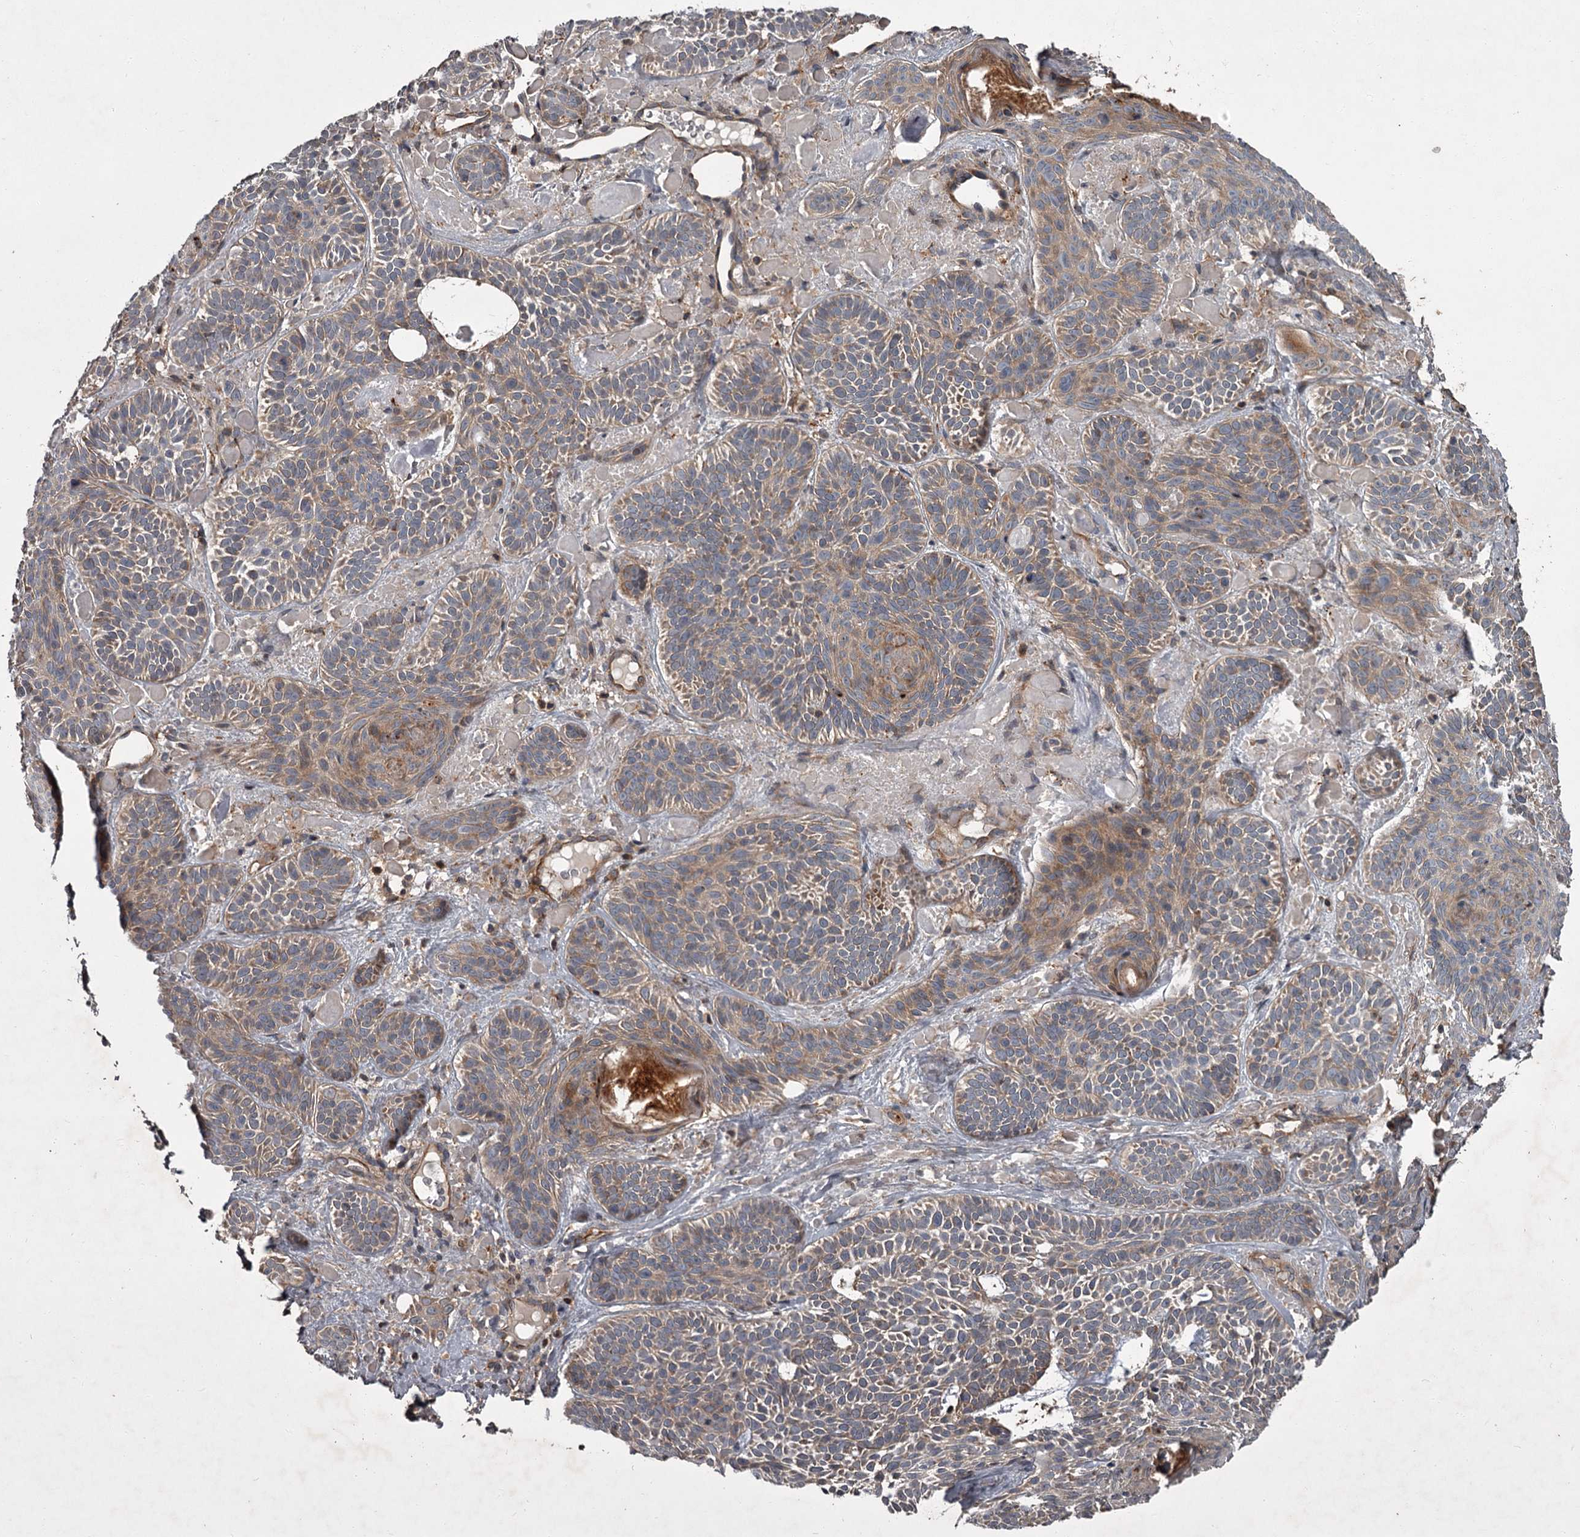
{"staining": {"intensity": "weak", "quantity": ">75%", "location": "cytoplasmic/membranous"}, "tissue": "skin cancer", "cell_type": "Tumor cells", "image_type": "cancer", "snomed": [{"axis": "morphology", "description": "Basal cell carcinoma"}, {"axis": "topography", "description": "Skin"}], "caption": "Immunohistochemistry (DAB) staining of human skin cancer (basal cell carcinoma) exhibits weak cytoplasmic/membranous protein staining in approximately >75% of tumor cells. Using DAB (3,3'-diaminobenzidine) (brown) and hematoxylin (blue) stains, captured at high magnification using brightfield microscopy.", "gene": "UNC93B1", "patient": {"sex": "male", "age": 85}}